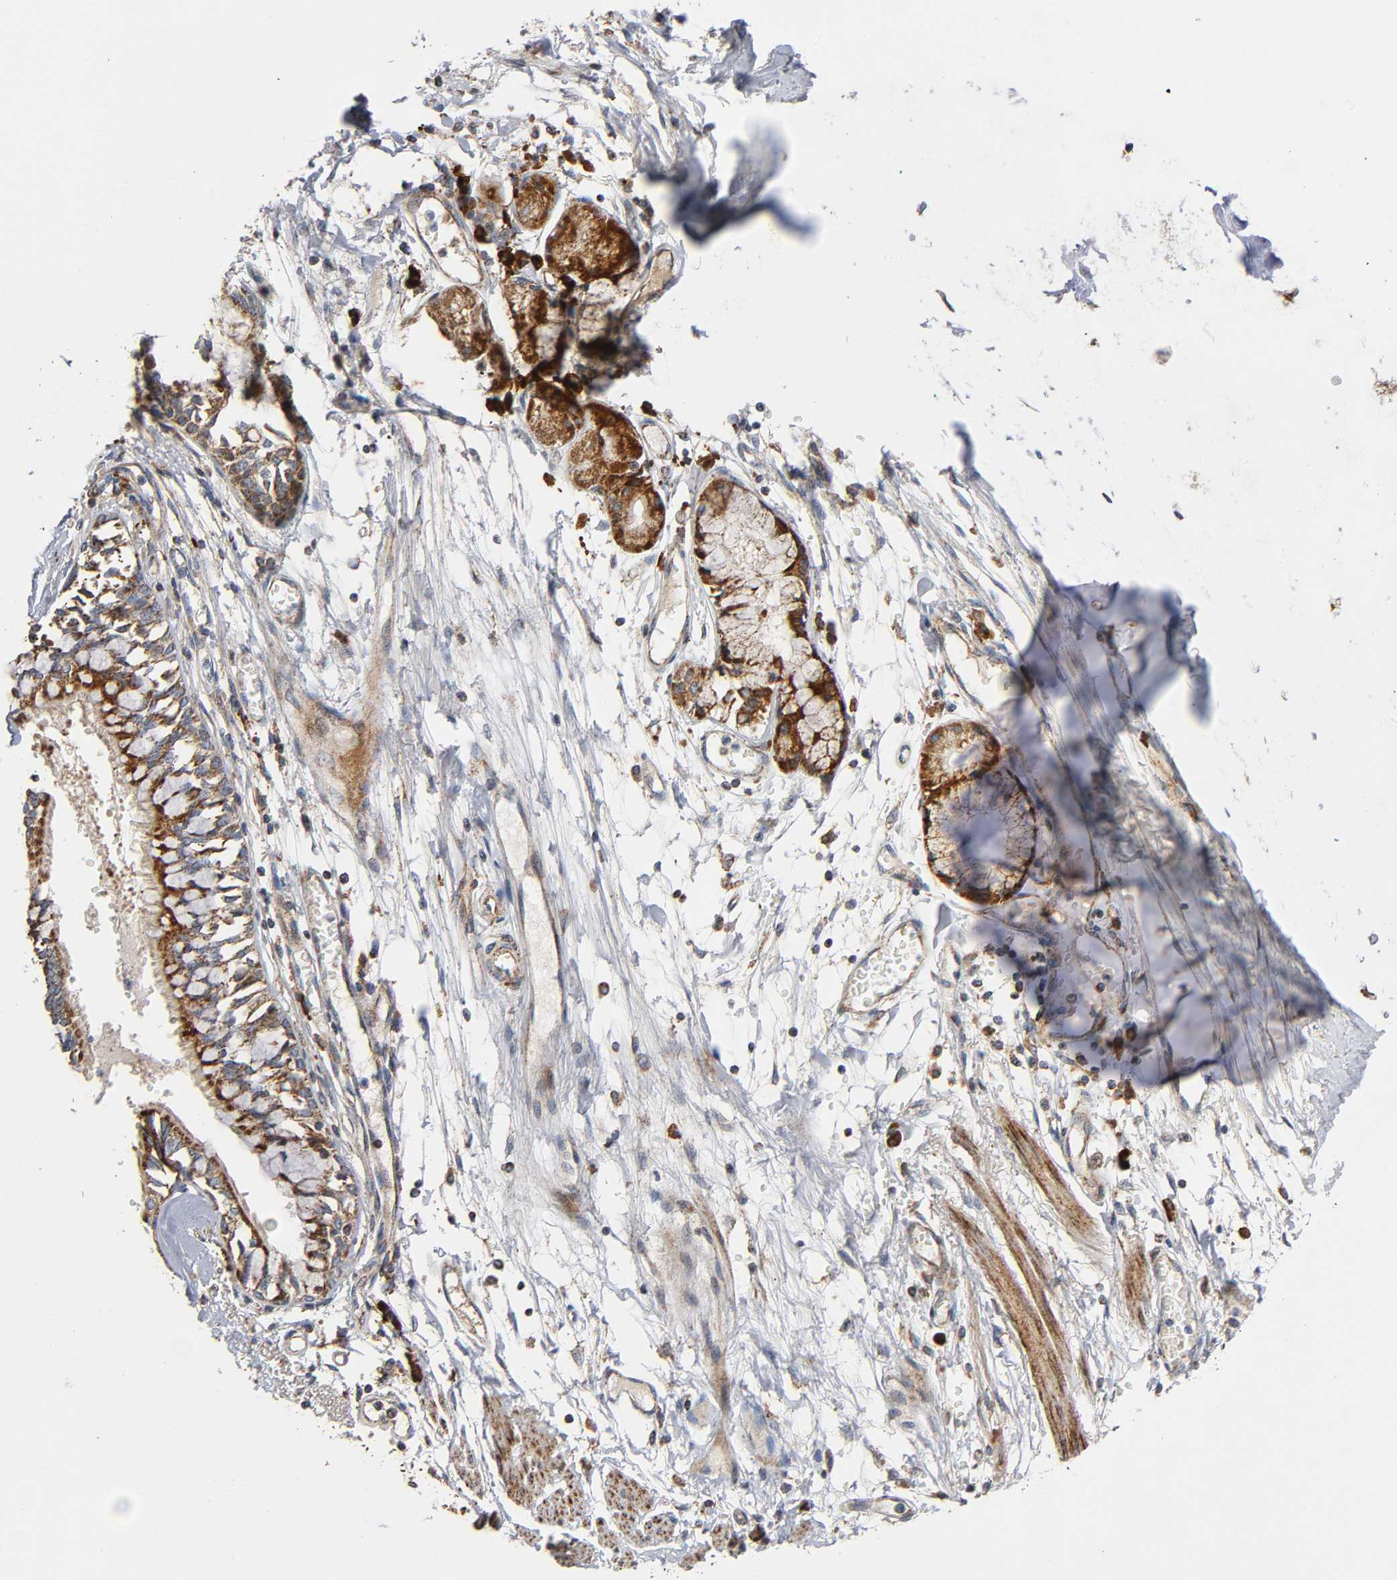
{"staining": {"intensity": "strong", "quantity": "25%-75%", "location": "cytoplasmic/membranous"}, "tissue": "bronchus", "cell_type": "Respiratory epithelial cells", "image_type": "normal", "snomed": [{"axis": "morphology", "description": "Normal tissue, NOS"}, {"axis": "topography", "description": "Bronchus"}, {"axis": "topography", "description": "Lung"}], "caption": "Unremarkable bronchus was stained to show a protein in brown. There is high levels of strong cytoplasmic/membranous positivity in about 25%-75% of respiratory epithelial cells. The staining was performed using DAB (3,3'-diaminobenzidine), with brown indicating positive protein expression. Nuclei are stained blue with hematoxylin.", "gene": "MAP3K1", "patient": {"sex": "female", "age": 56}}